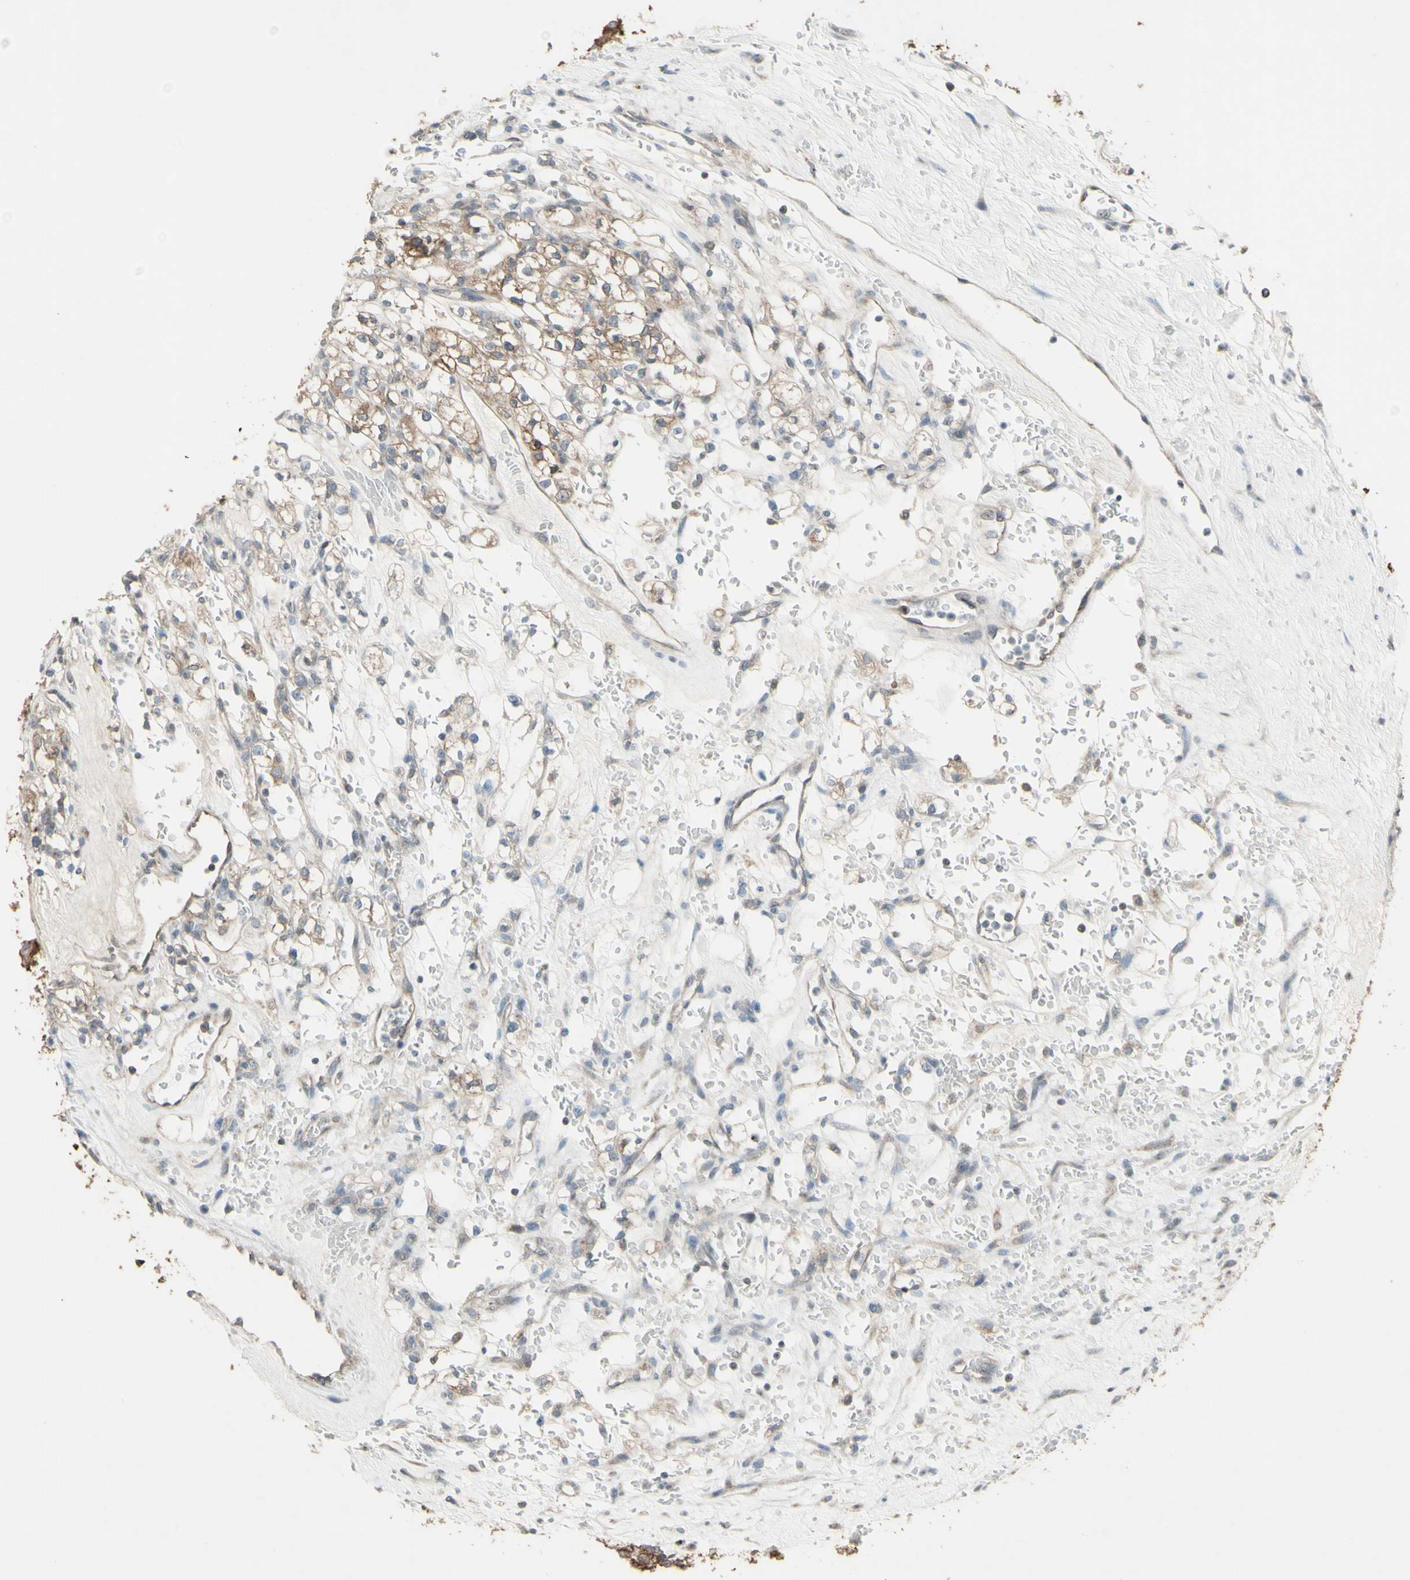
{"staining": {"intensity": "moderate", "quantity": ">75%", "location": "cytoplasmic/membranous"}, "tissue": "renal cancer", "cell_type": "Tumor cells", "image_type": "cancer", "snomed": [{"axis": "morphology", "description": "Normal tissue, NOS"}, {"axis": "morphology", "description": "Adenocarcinoma, NOS"}, {"axis": "topography", "description": "Kidney"}], "caption": "Renal adenocarcinoma stained with immunohistochemistry (IHC) reveals moderate cytoplasmic/membranous staining in about >75% of tumor cells. Using DAB (brown) and hematoxylin (blue) stains, captured at high magnification using brightfield microscopy.", "gene": "FXYD3", "patient": {"sex": "female", "age": 72}}